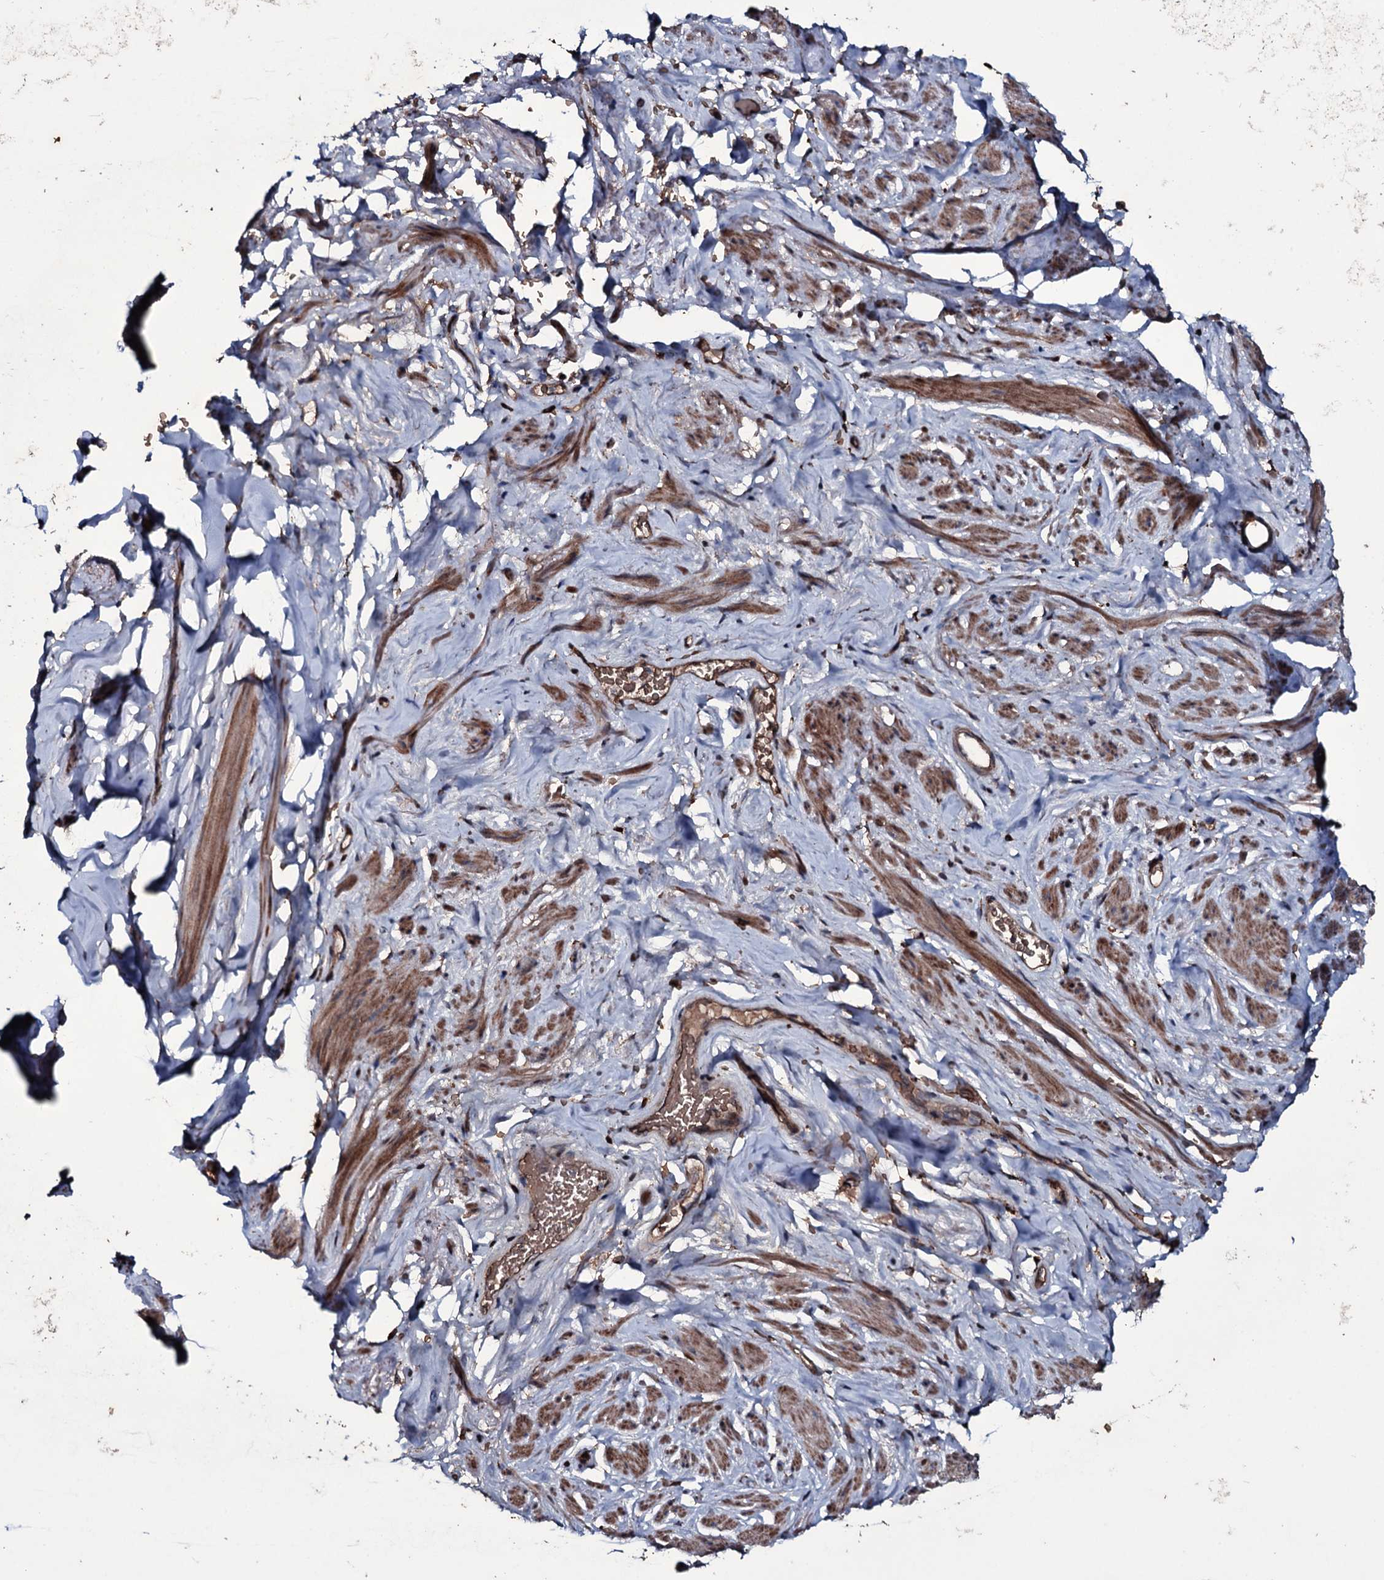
{"staining": {"intensity": "moderate", "quantity": "25%-75%", "location": "cytoplasmic/membranous"}, "tissue": "smooth muscle", "cell_type": "Smooth muscle cells", "image_type": "normal", "snomed": [{"axis": "morphology", "description": "Normal tissue, NOS"}, {"axis": "topography", "description": "Smooth muscle"}, {"axis": "topography", "description": "Peripheral nerve tissue"}], "caption": "Smooth muscle stained with DAB (3,3'-diaminobenzidine) IHC shows medium levels of moderate cytoplasmic/membranous positivity in approximately 25%-75% of smooth muscle cells. (Stains: DAB in brown, nuclei in blue, Microscopy: brightfield microscopy at high magnification).", "gene": "ZSWIM8", "patient": {"sex": "male", "age": 69}}